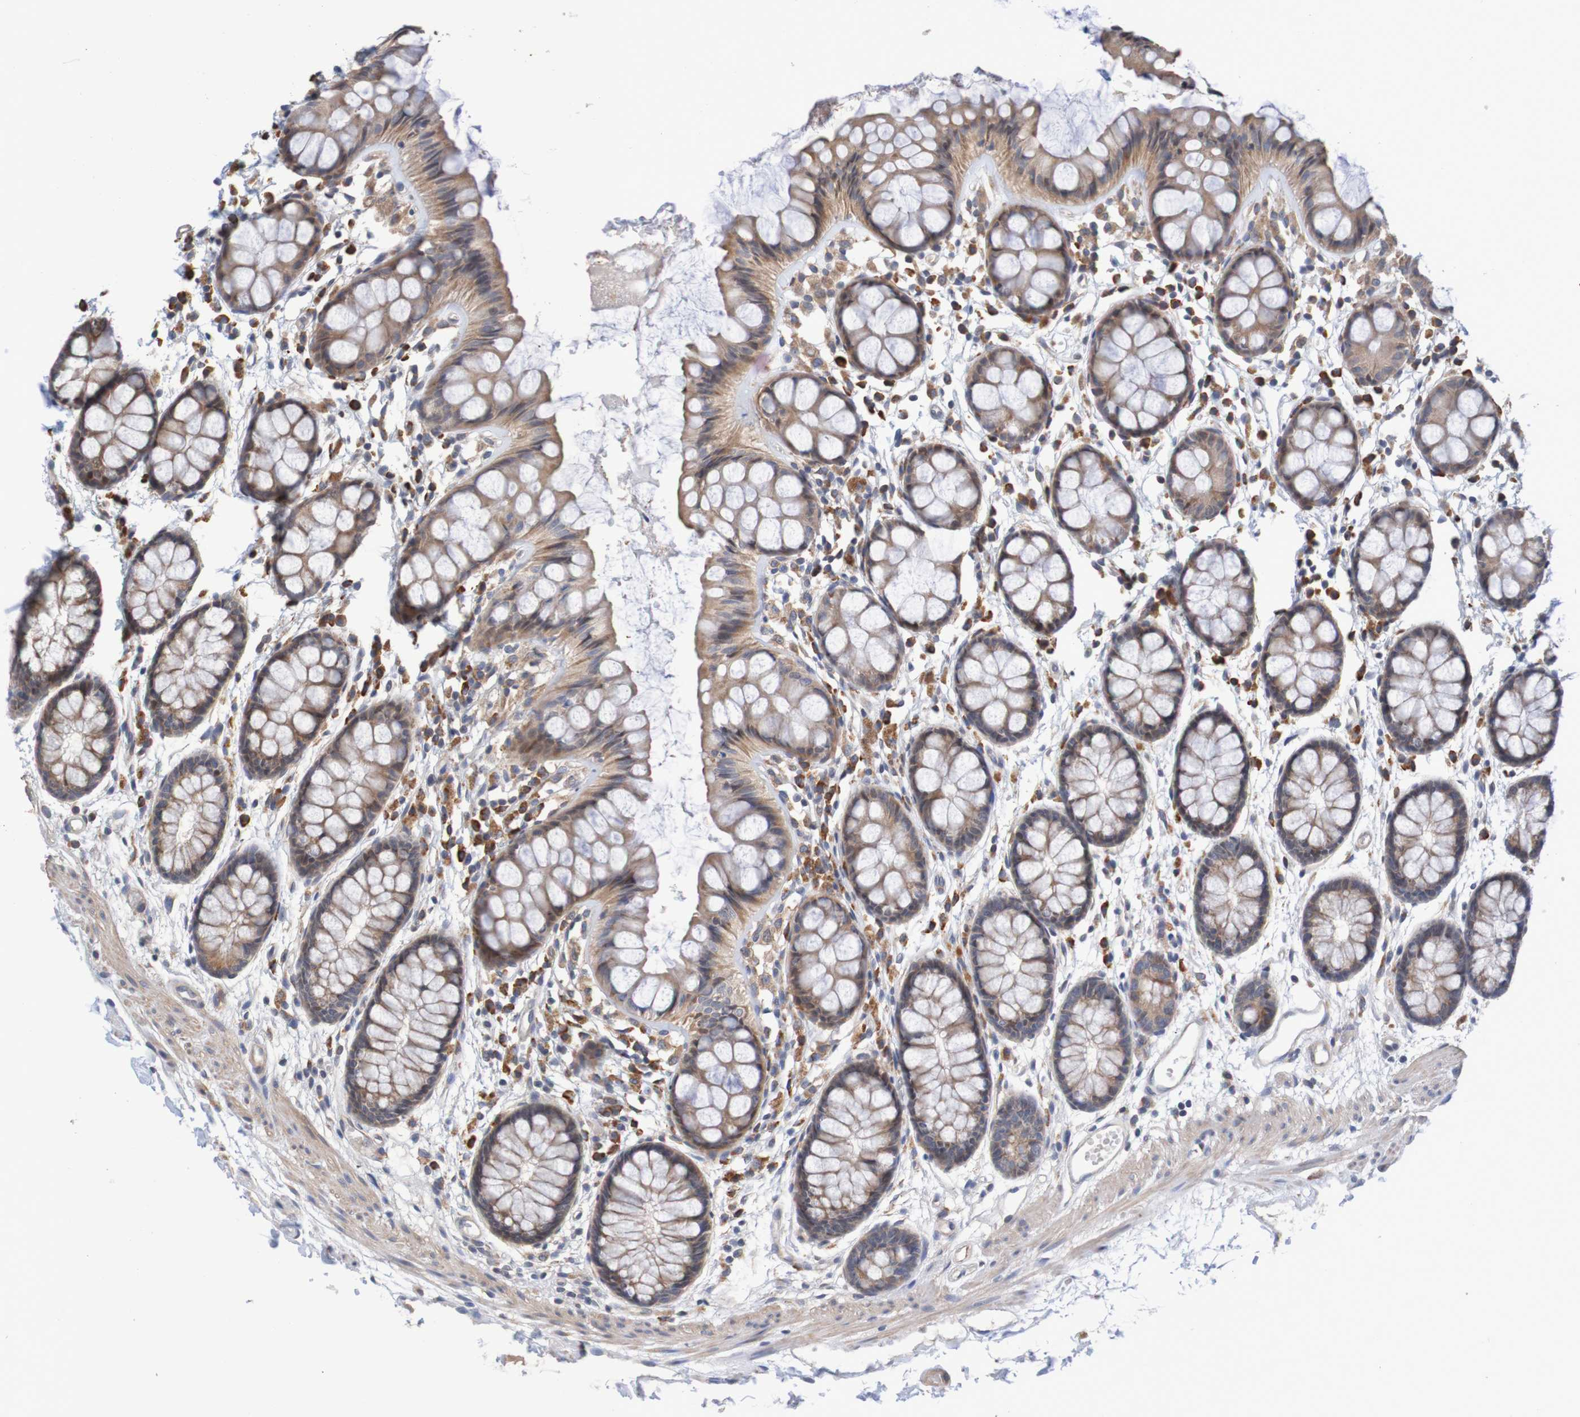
{"staining": {"intensity": "moderate", "quantity": ">75%", "location": "cytoplasmic/membranous"}, "tissue": "rectum", "cell_type": "Glandular cells", "image_type": "normal", "snomed": [{"axis": "morphology", "description": "Normal tissue, NOS"}, {"axis": "topography", "description": "Rectum"}], "caption": "A high-resolution image shows immunohistochemistry staining of normal rectum, which shows moderate cytoplasmic/membranous positivity in about >75% of glandular cells.", "gene": "CLDN18", "patient": {"sex": "female", "age": 66}}